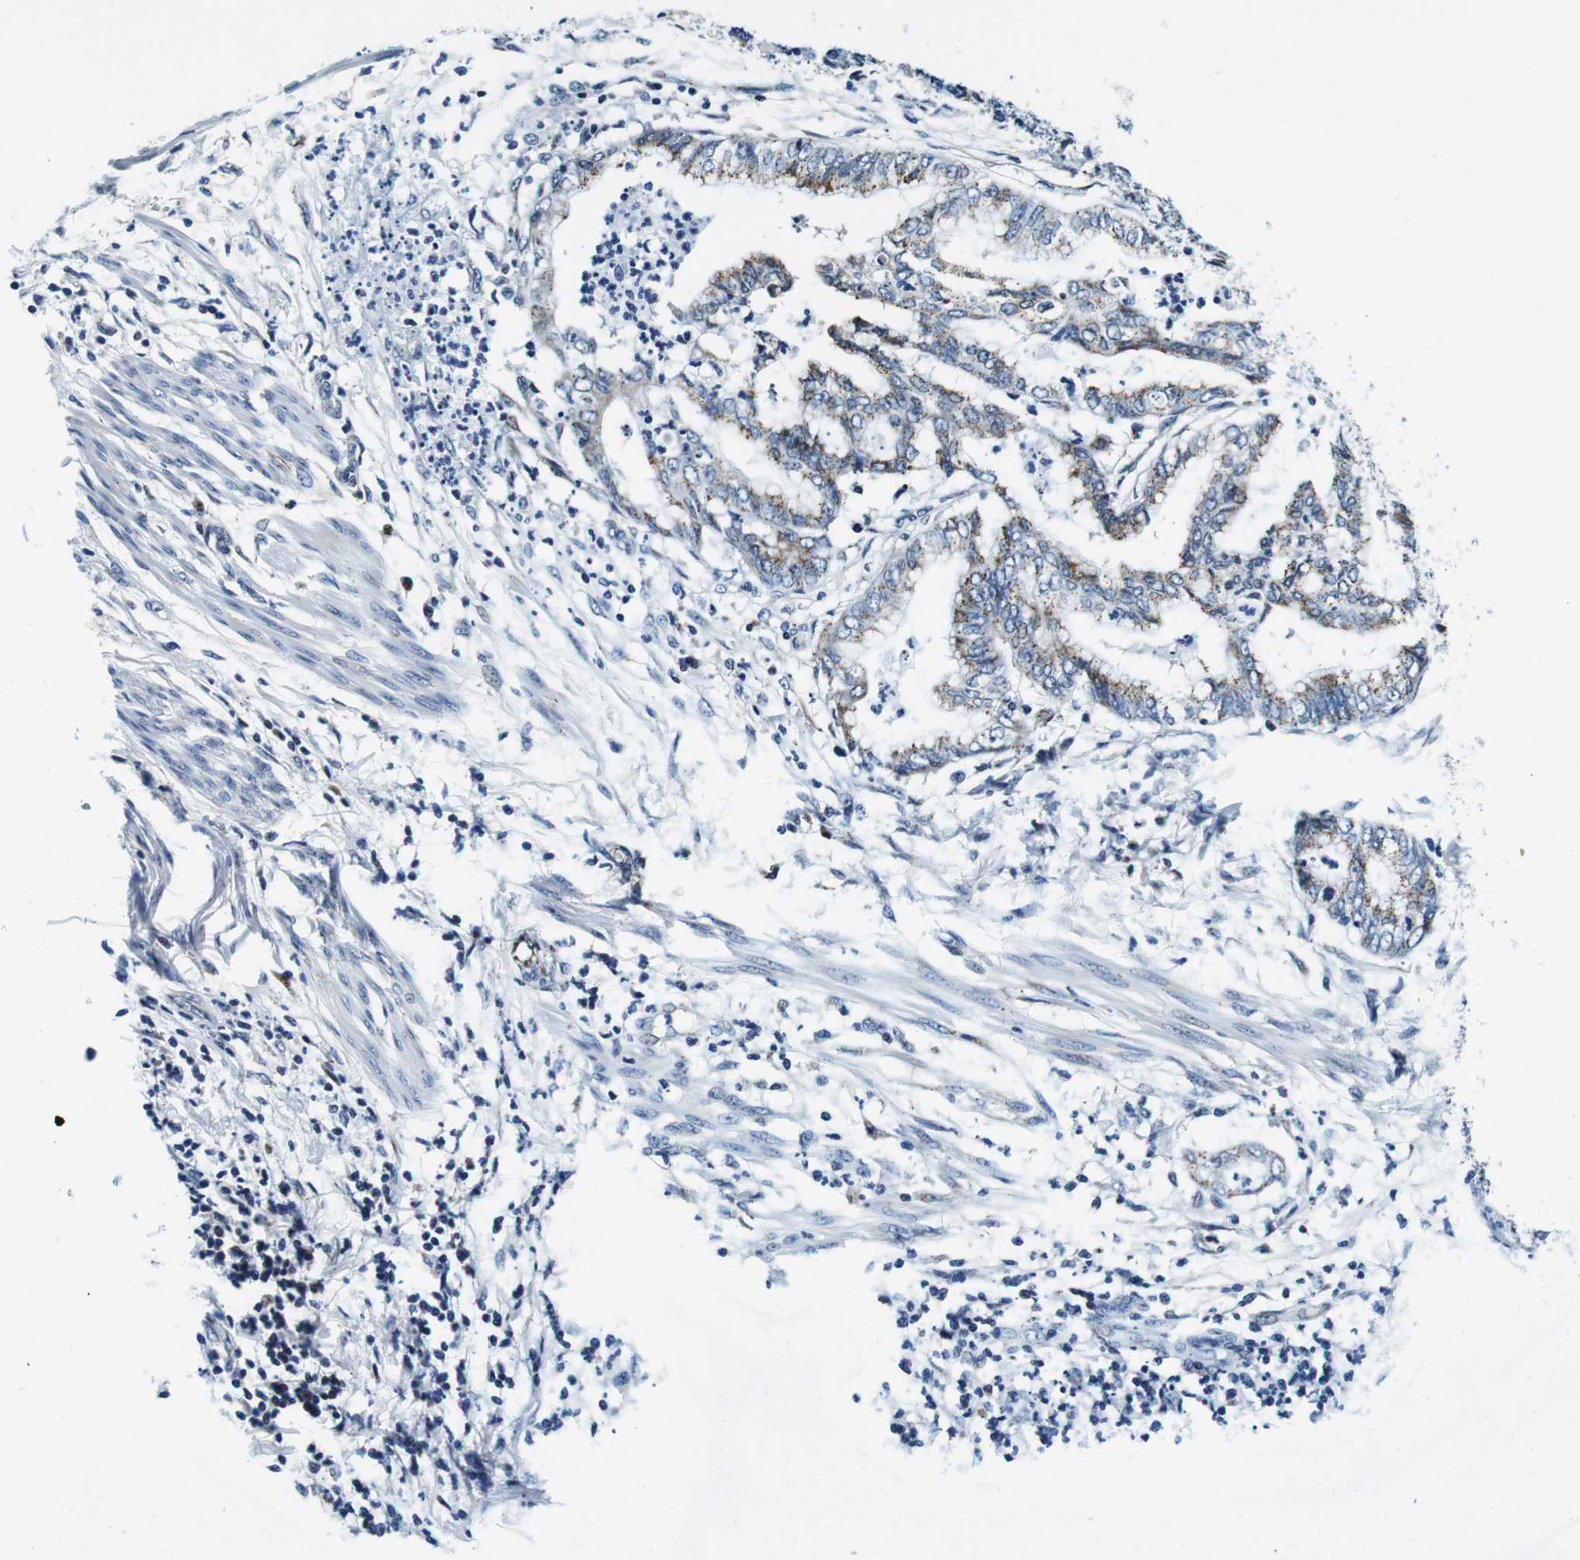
{"staining": {"intensity": "moderate", "quantity": ">75%", "location": "cytoplasmic/membranous"}, "tissue": "endometrial cancer", "cell_type": "Tumor cells", "image_type": "cancer", "snomed": [{"axis": "morphology", "description": "Necrosis, NOS"}, {"axis": "morphology", "description": "Adenocarcinoma, NOS"}, {"axis": "topography", "description": "Endometrium"}], "caption": "Endometrial cancer stained with a protein marker exhibits moderate staining in tumor cells.", "gene": "FAR2", "patient": {"sex": "female", "age": 79}}